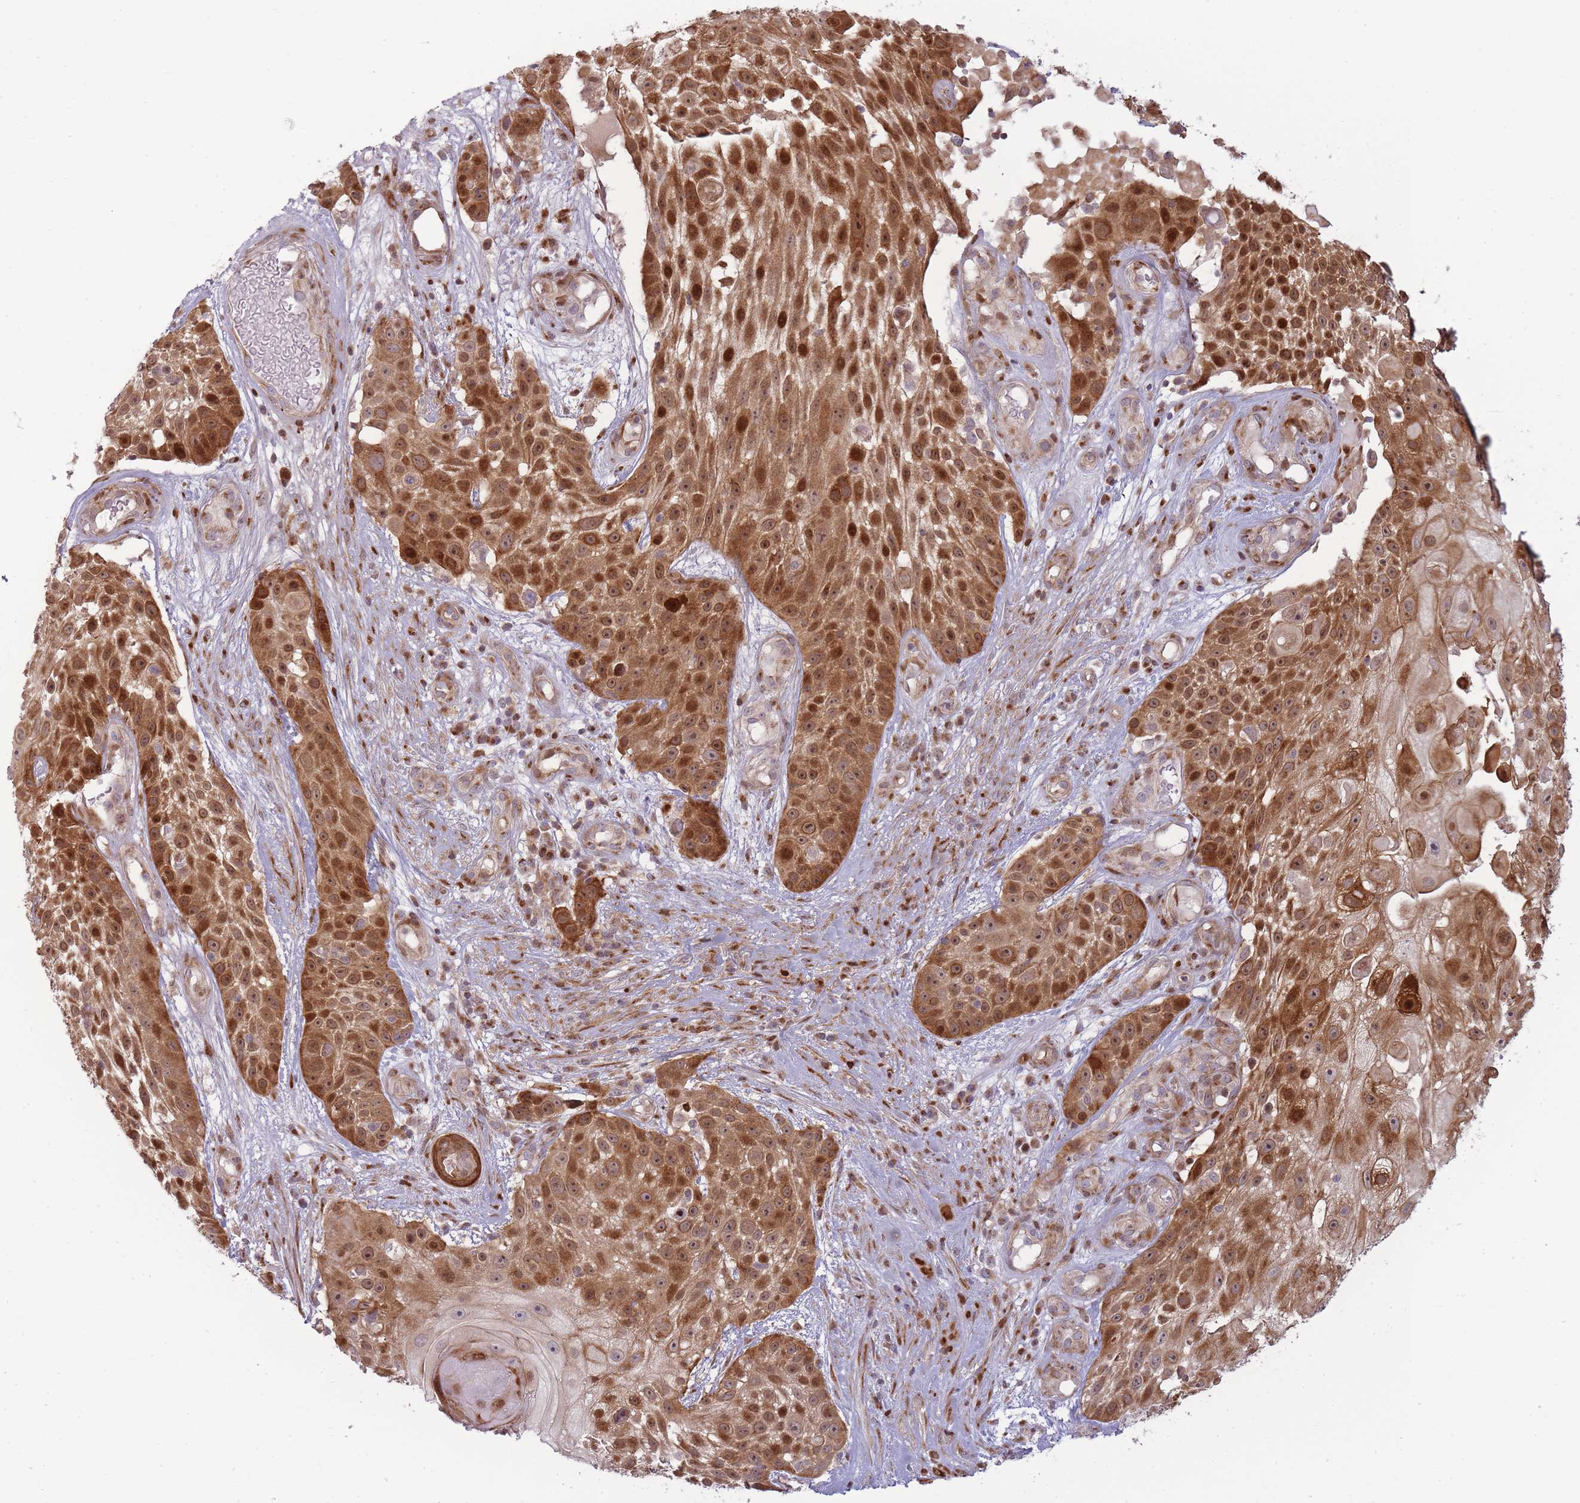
{"staining": {"intensity": "strong", "quantity": ">75%", "location": "cytoplasmic/membranous,nuclear"}, "tissue": "skin cancer", "cell_type": "Tumor cells", "image_type": "cancer", "snomed": [{"axis": "morphology", "description": "Squamous cell carcinoma, NOS"}, {"axis": "topography", "description": "Skin"}], "caption": "Protein expression analysis of skin cancer shows strong cytoplasmic/membranous and nuclear expression in approximately >75% of tumor cells.", "gene": "PPP3R2", "patient": {"sex": "female", "age": 86}}